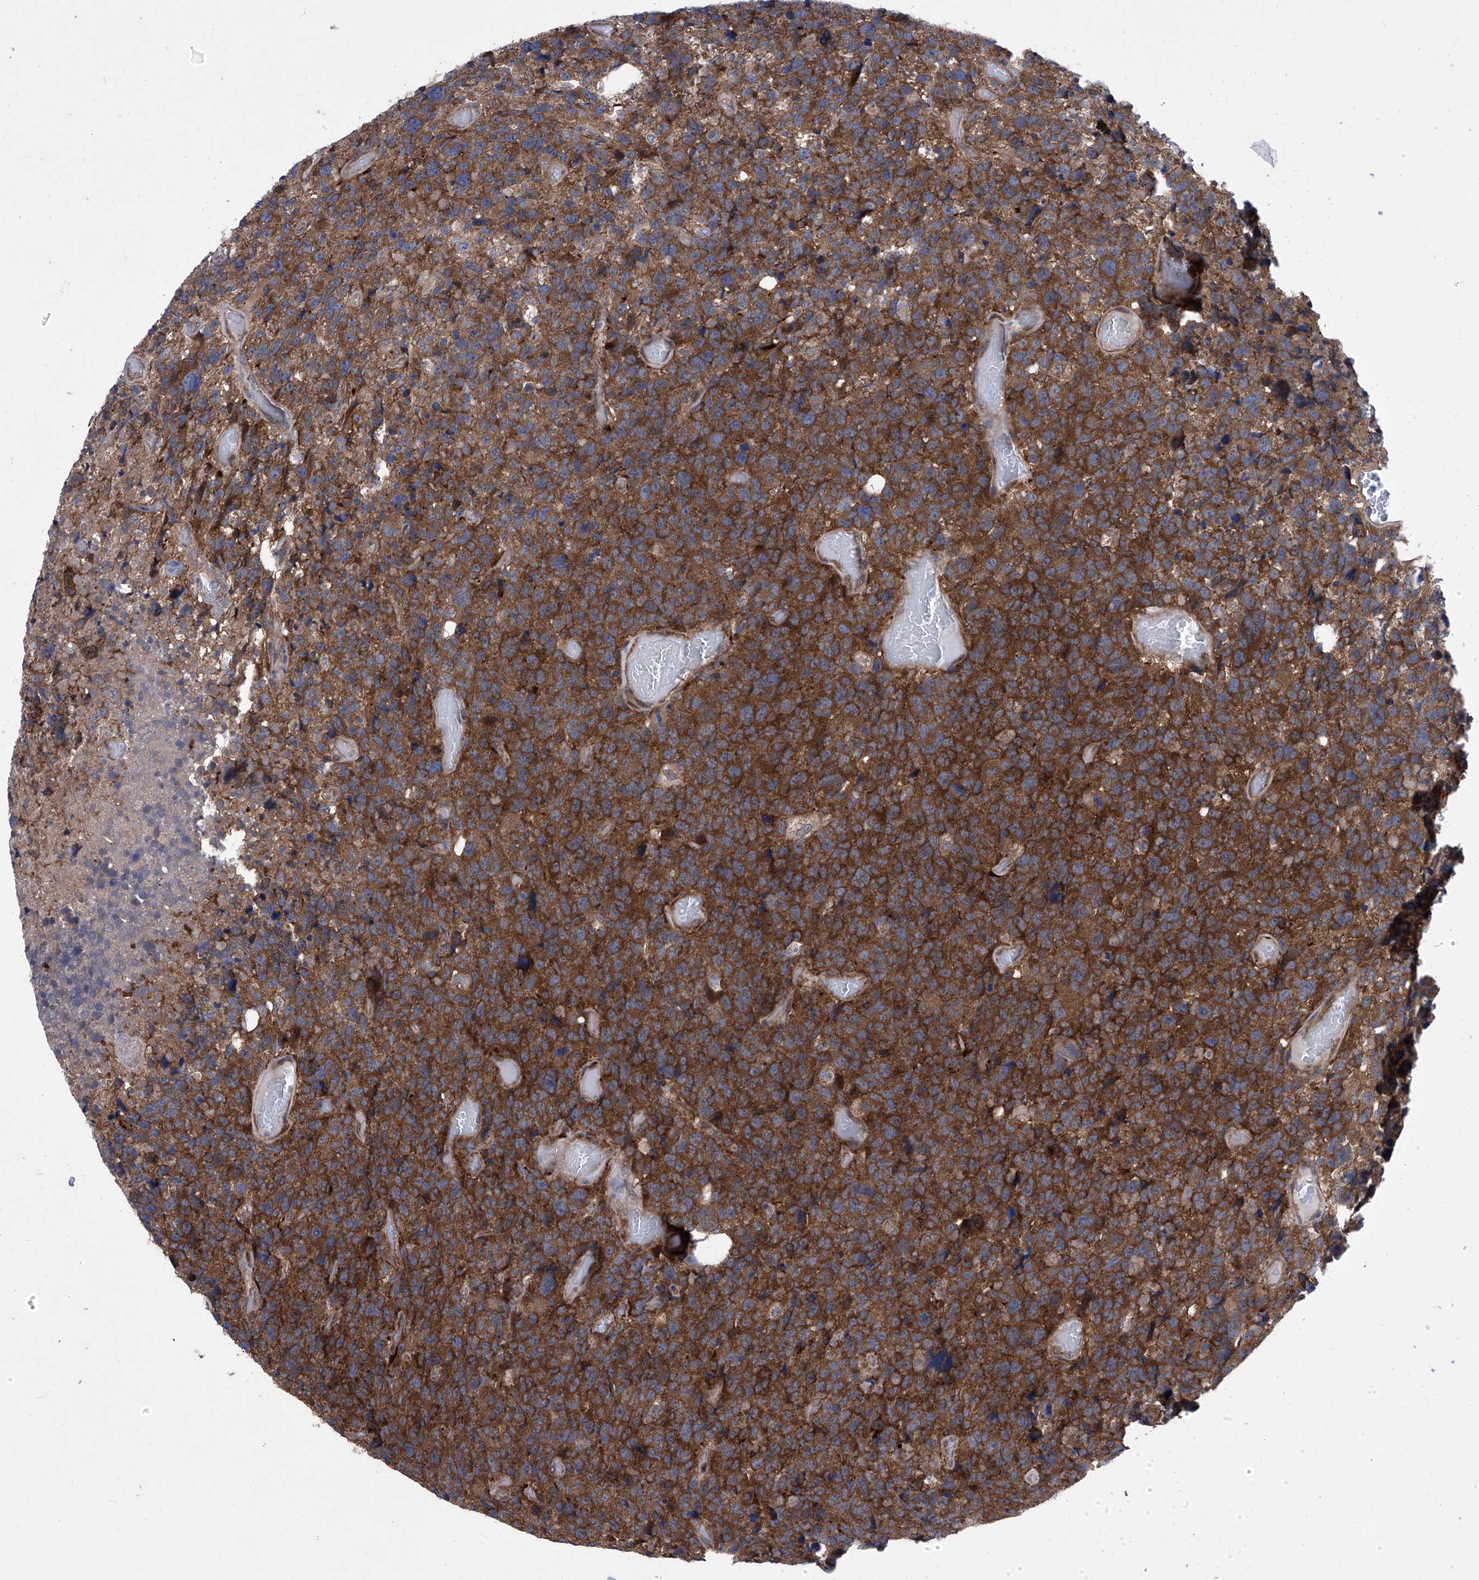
{"staining": {"intensity": "strong", "quantity": ">75%", "location": "cytoplasmic/membranous"}, "tissue": "glioma", "cell_type": "Tumor cells", "image_type": "cancer", "snomed": [{"axis": "morphology", "description": "Glioma, malignant, High grade"}, {"axis": "topography", "description": "Brain"}], "caption": "Brown immunohistochemical staining in glioma reveals strong cytoplasmic/membranous expression in about >75% of tumor cells.", "gene": "KTI12", "patient": {"sex": "male", "age": 69}}